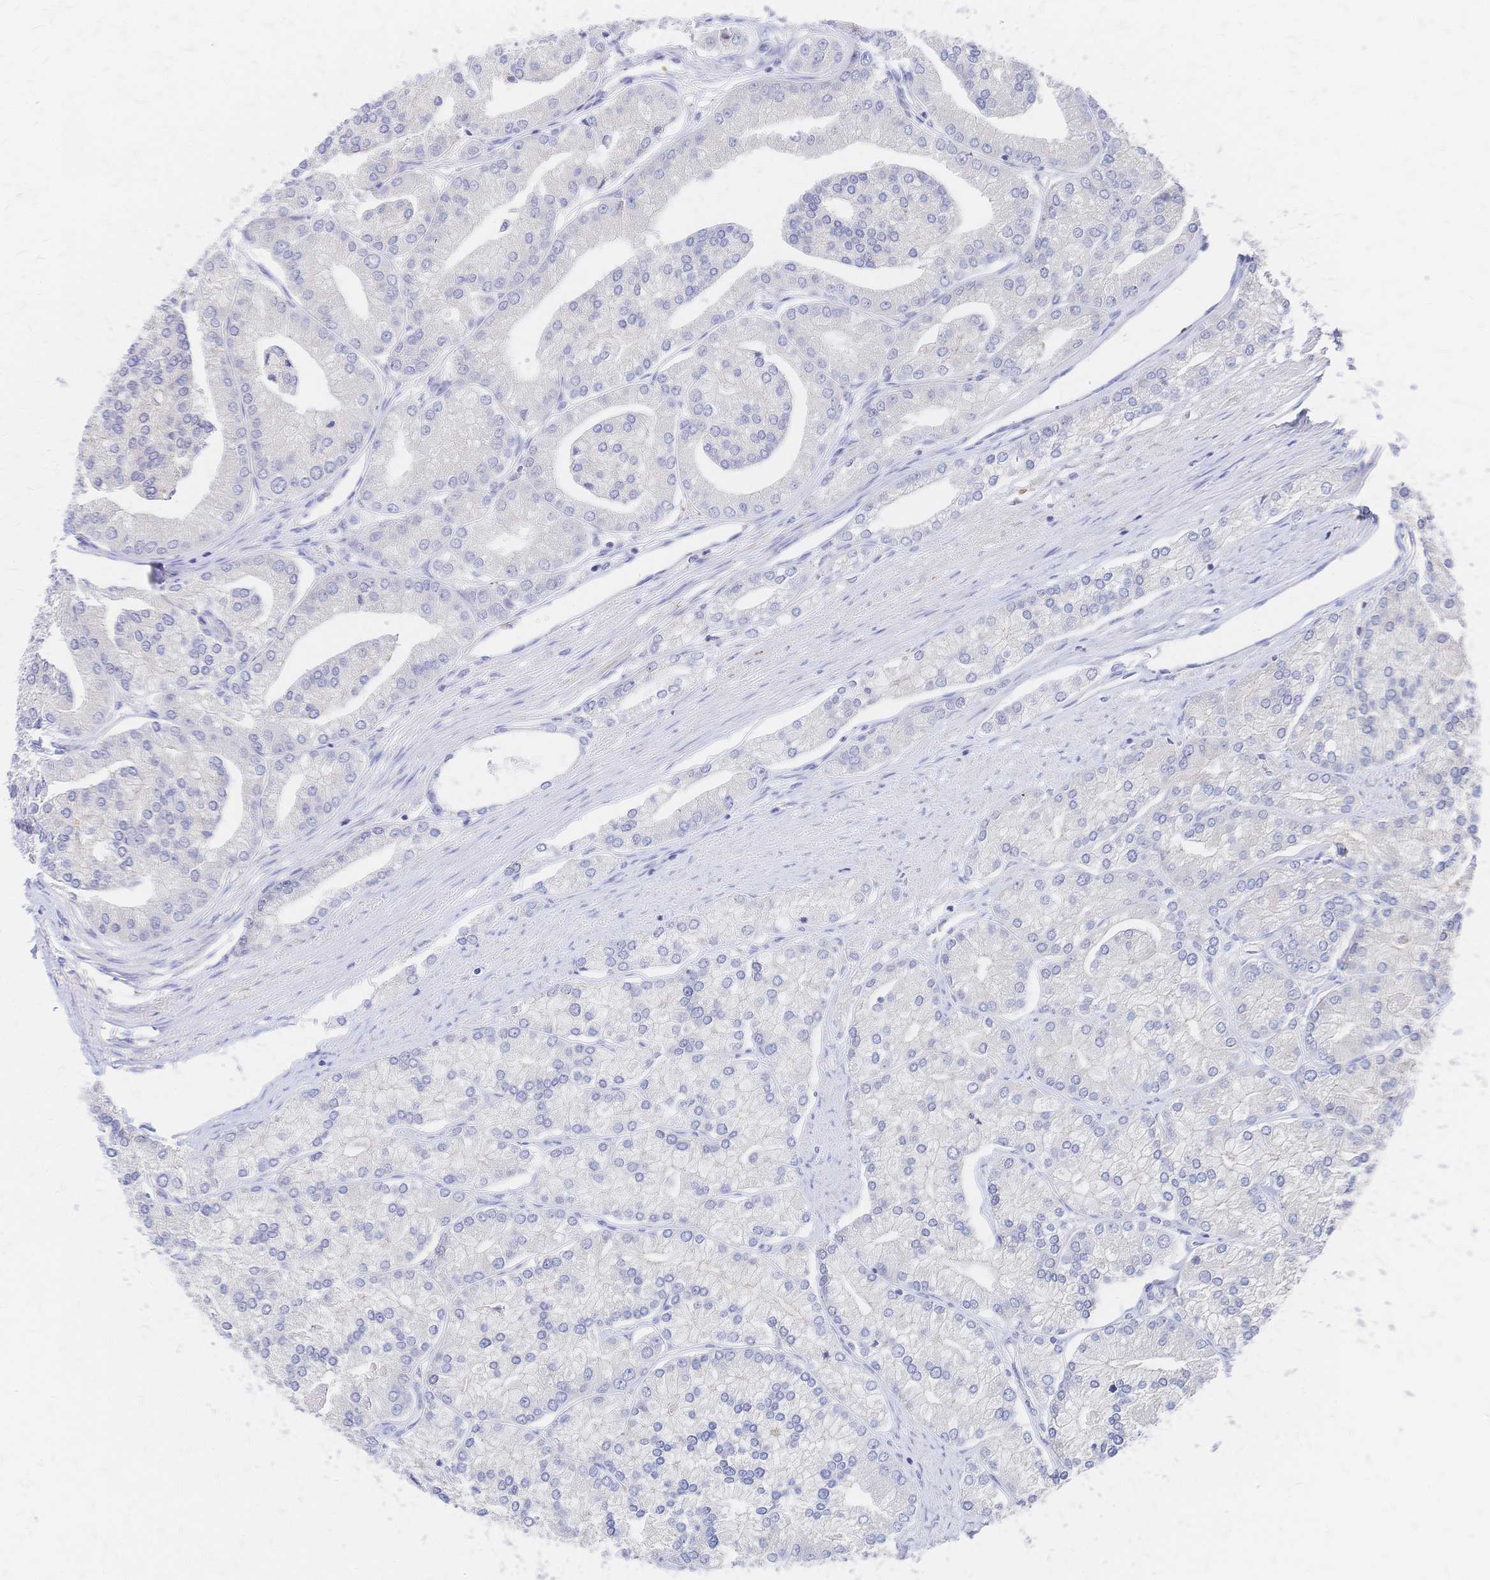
{"staining": {"intensity": "negative", "quantity": "none", "location": "none"}, "tissue": "prostate cancer", "cell_type": "Tumor cells", "image_type": "cancer", "snomed": [{"axis": "morphology", "description": "Adenocarcinoma, High grade"}, {"axis": "topography", "description": "Prostate"}], "caption": "DAB immunohistochemical staining of high-grade adenocarcinoma (prostate) demonstrates no significant staining in tumor cells.", "gene": "SLC5A1", "patient": {"sex": "male", "age": 61}}